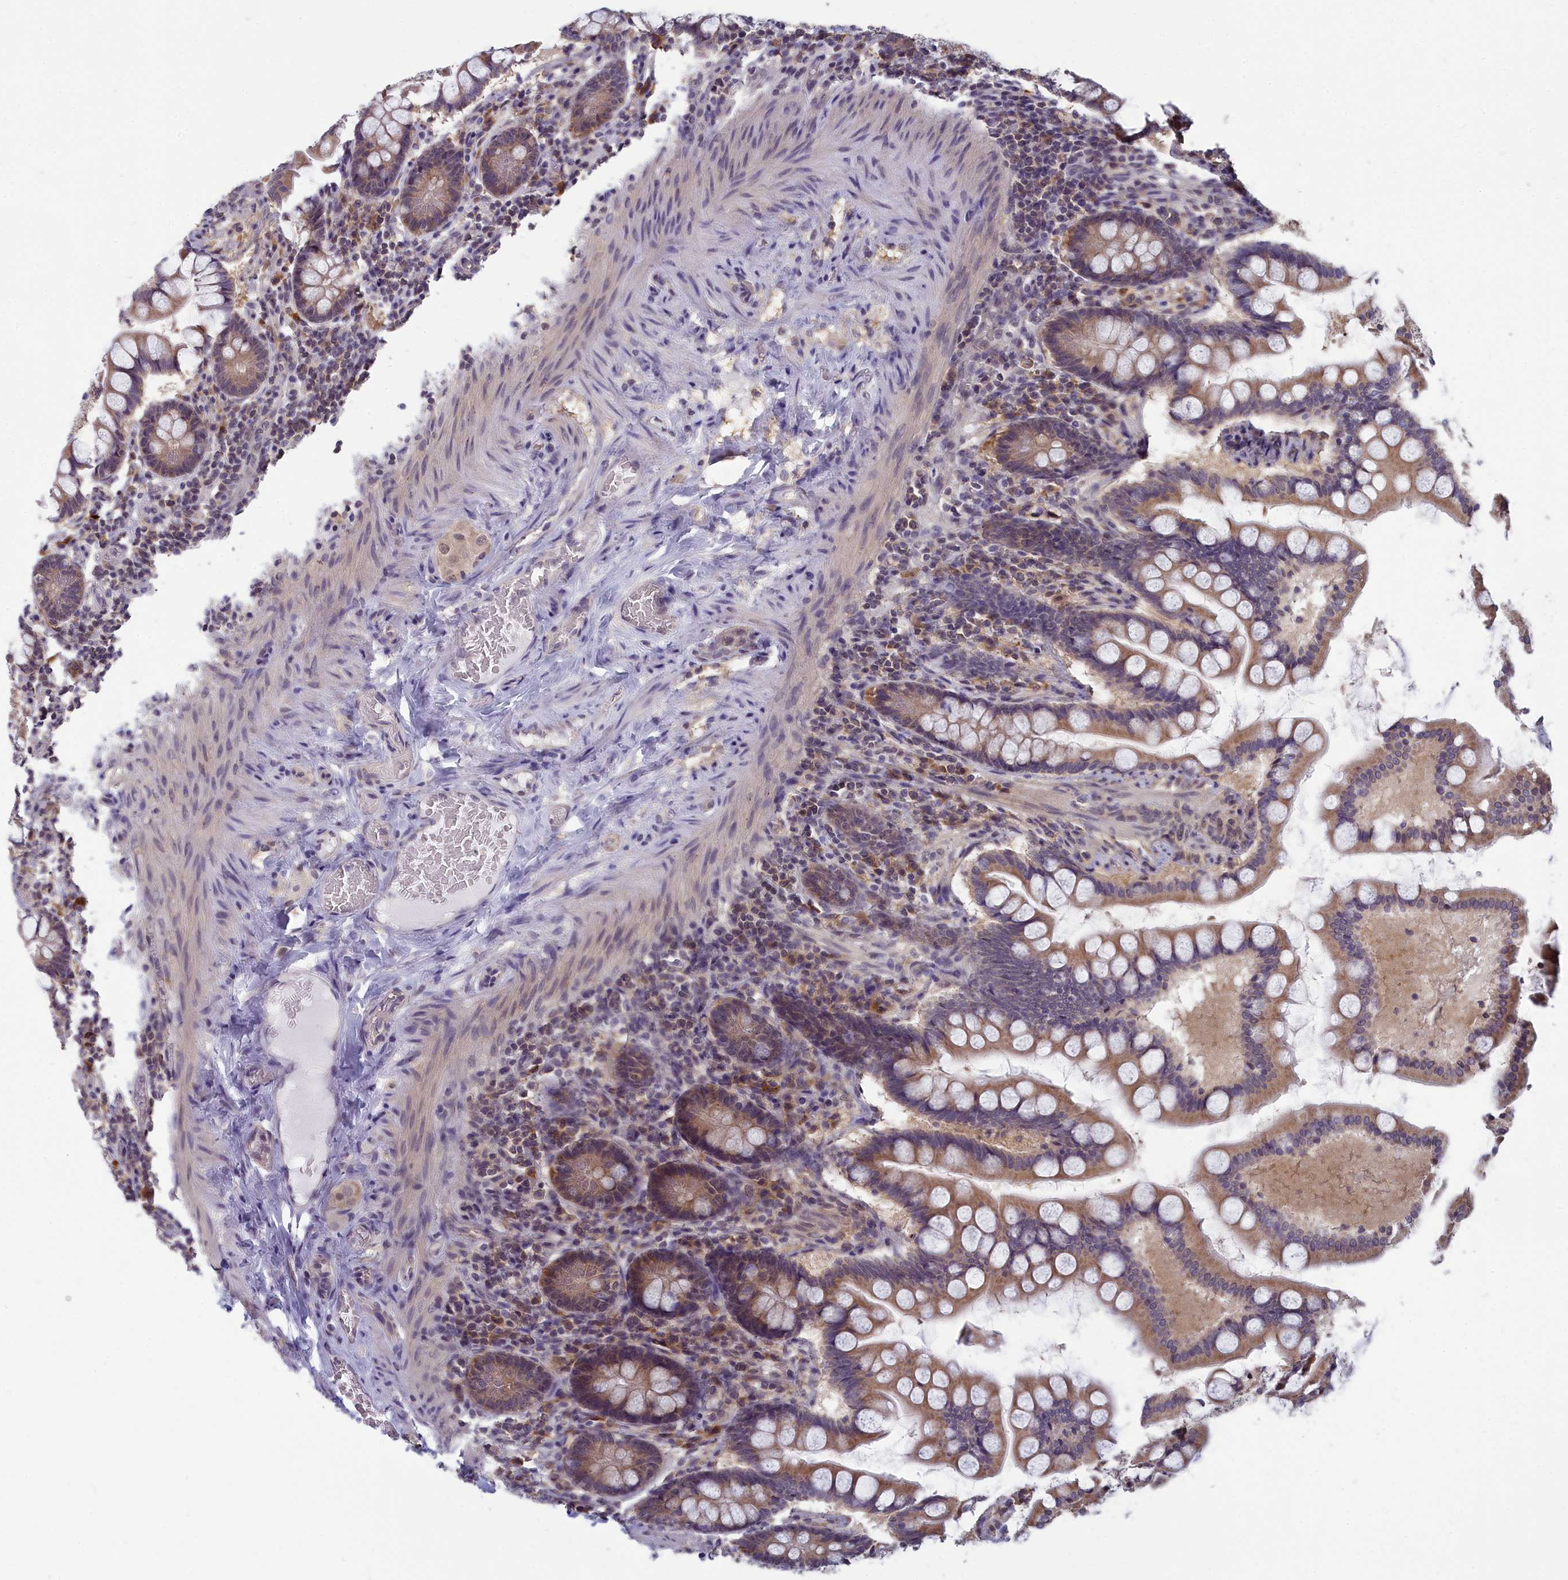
{"staining": {"intensity": "moderate", "quantity": ">75%", "location": "cytoplasmic/membranous"}, "tissue": "small intestine", "cell_type": "Glandular cells", "image_type": "normal", "snomed": [{"axis": "morphology", "description": "Normal tissue, NOS"}, {"axis": "topography", "description": "Small intestine"}], "caption": "IHC histopathology image of normal small intestine: small intestine stained using immunohistochemistry exhibits medium levels of moderate protein expression localized specifically in the cytoplasmic/membranous of glandular cells, appearing as a cytoplasmic/membranous brown color.", "gene": "MRI1", "patient": {"sex": "male", "age": 41}}